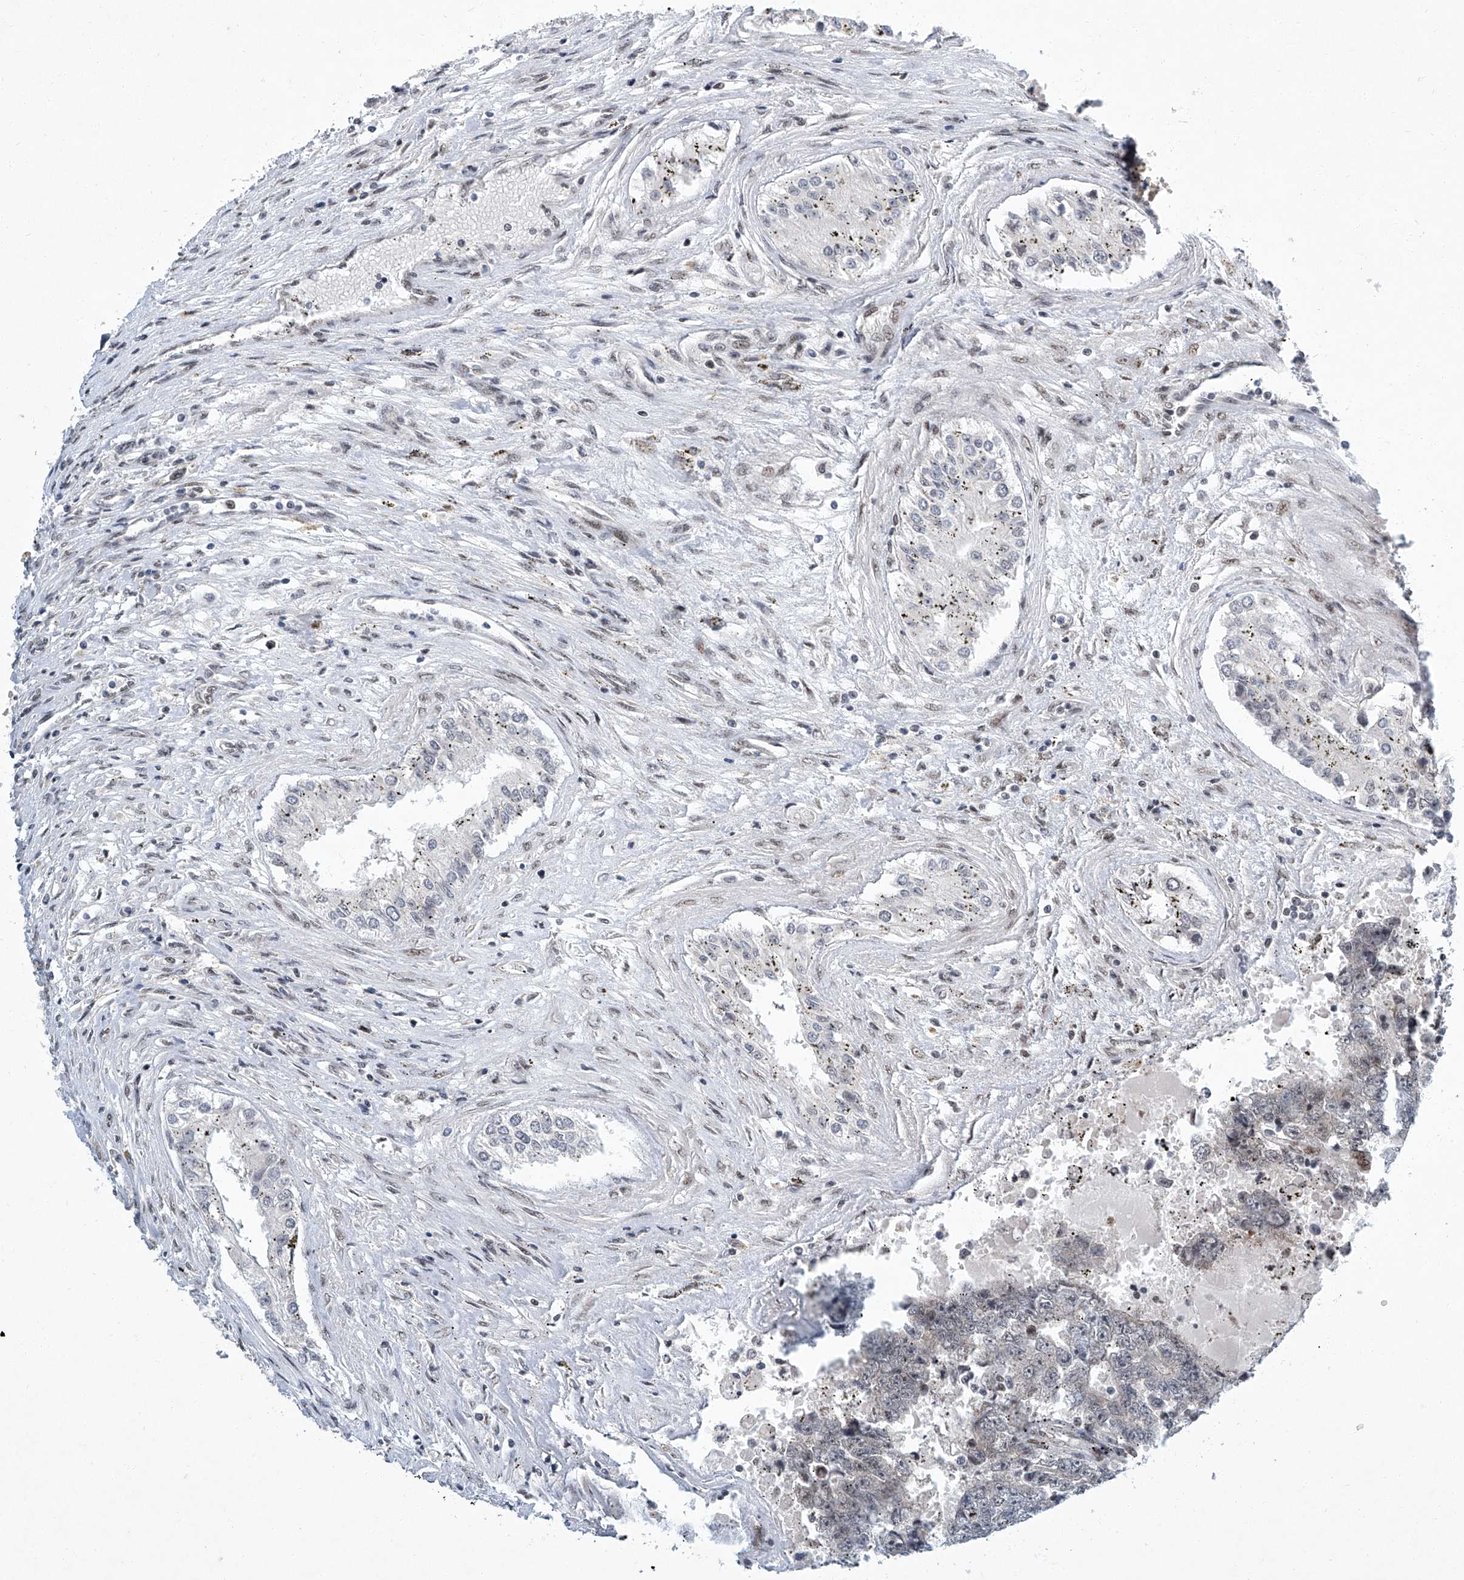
{"staining": {"intensity": "weak", "quantity": "<25%", "location": "nuclear"}, "tissue": "testis cancer", "cell_type": "Tumor cells", "image_type": "cancer", "snomed": [{"axis": "morphology", "description": "Carcinoma, Embryonal, NOS"}, {"axis": "topography", "description": "Testis"}], "caption": "Tumor cells are negative for brown protein staining in testis cancer.", "gene": "TFDP1", "patient": {"sex": "male", "age": 25}}